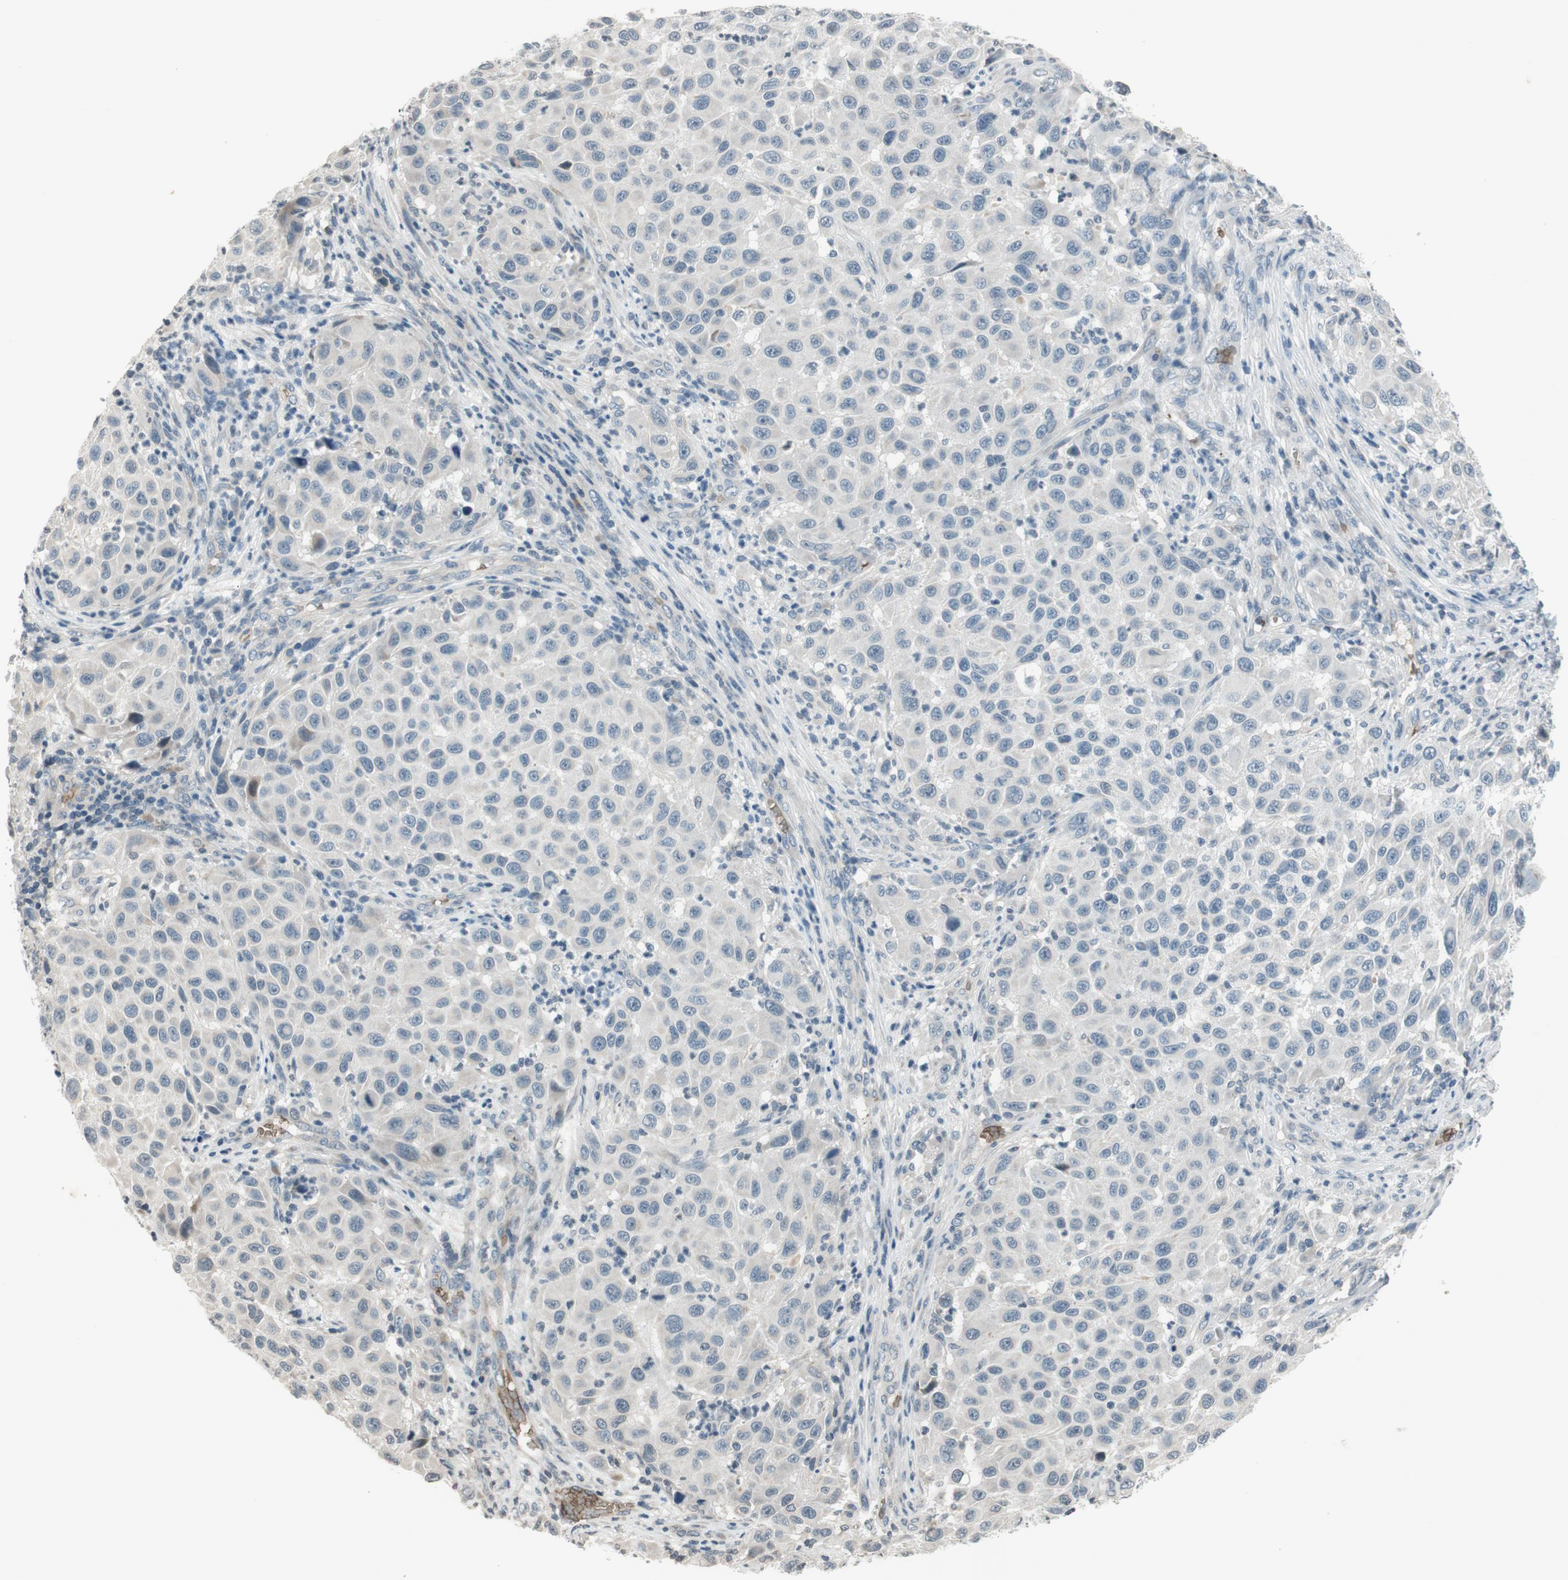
{"staining": {"intensity": "negative", "quantity": "none", "location": "none"}, "tissue": "melanoma", "cell_type": "Tumor cells", "image_type": "cancer", "snomed": [{"axis": "morphology", "description": "Malignant melanoma, Metastatic site"}, {"axis": "topography", "description": "Lymph node"}], "caption": "Image shows no protein expression in tumor cells of malignant melanoma (metastatic site) tissue.", "gene": "GYPC", "patient": {"sex": "male", "age": 61}}